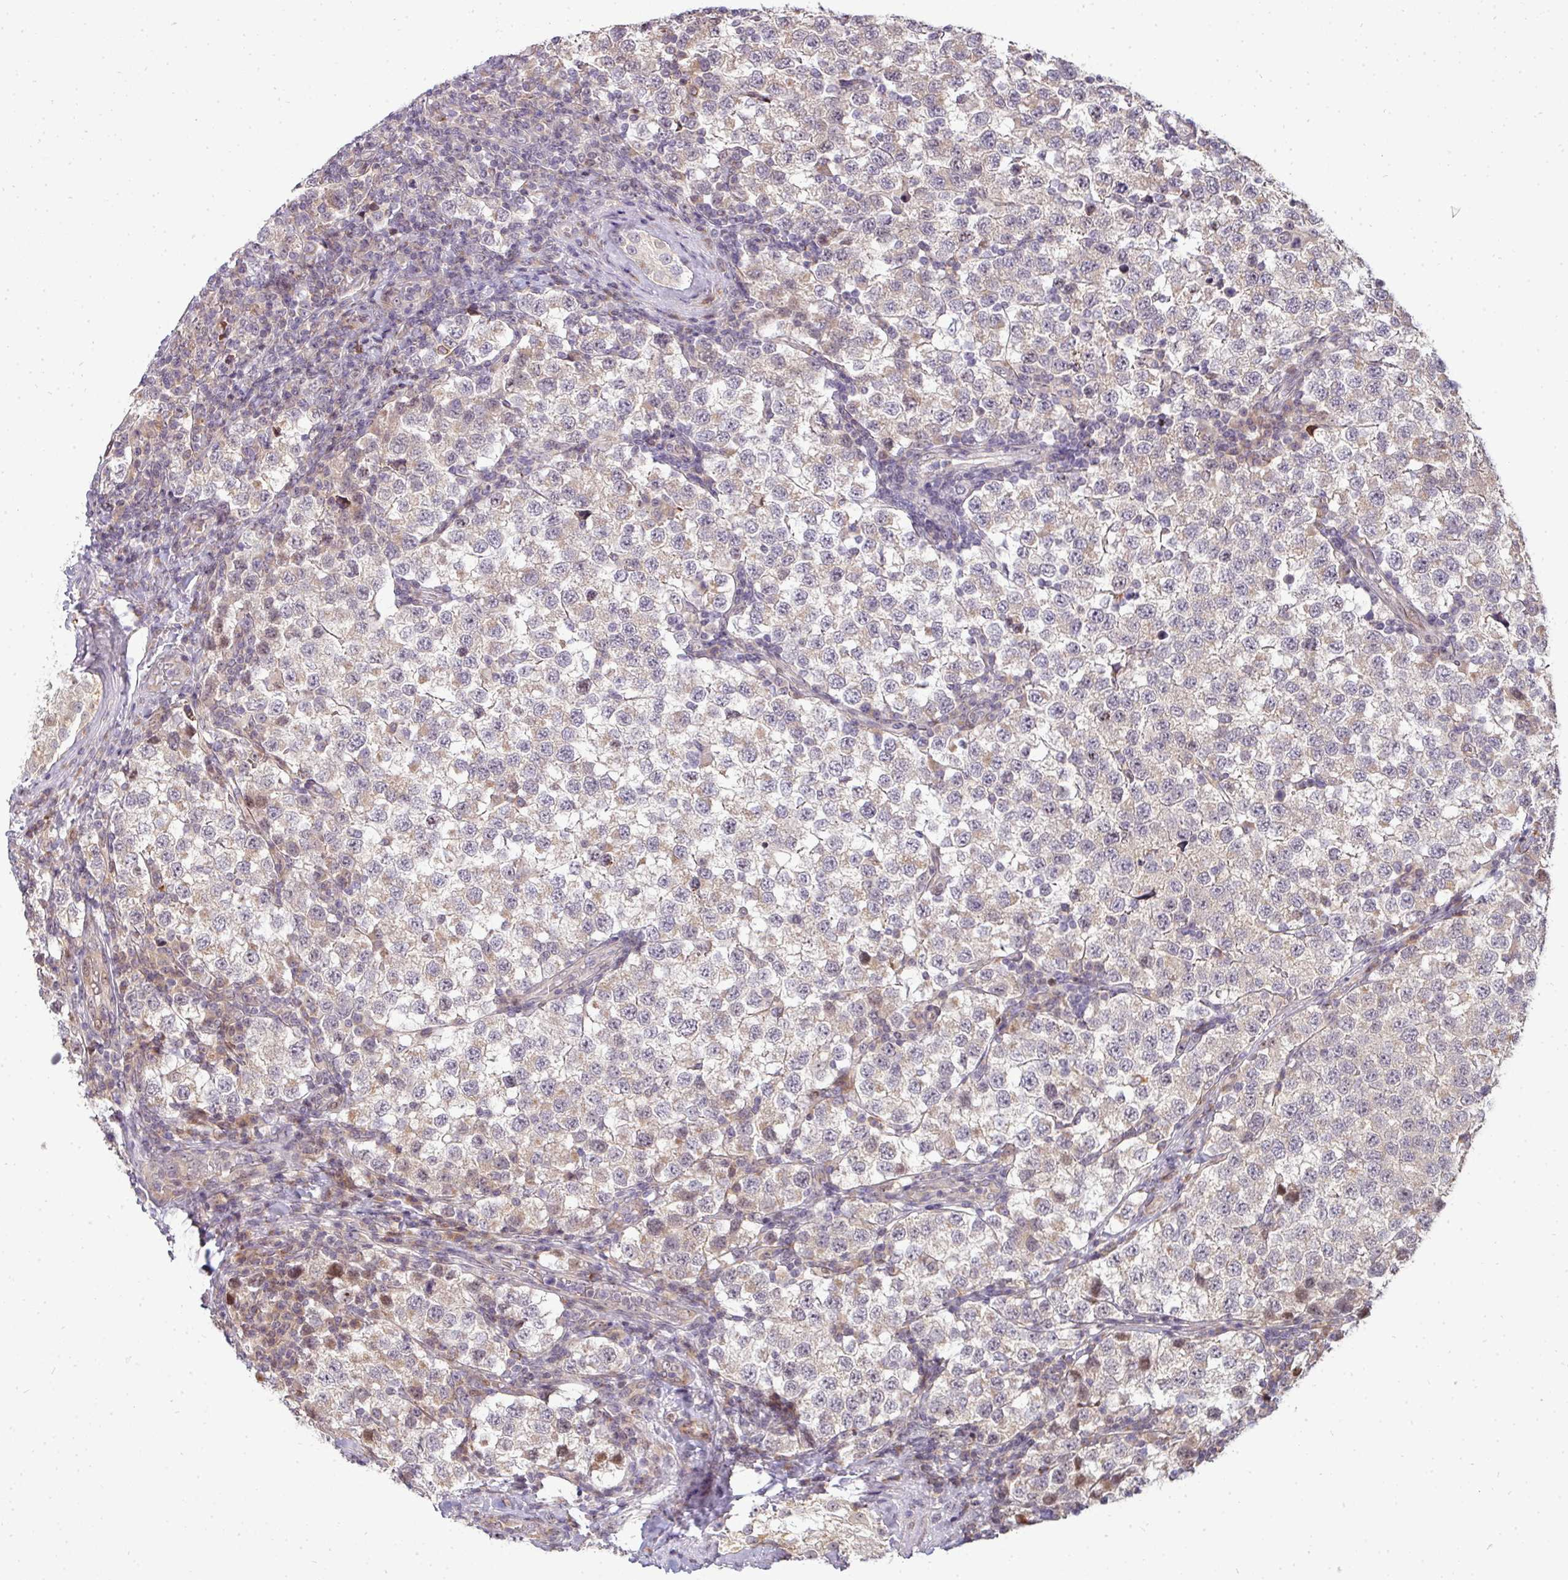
{"staining": {"intensity": "weak", "quantity": "<25%", "location": "cytoplasmic/membranous"}, "tissue": "testis cancer", "cell_type": "Tumor cells", "image_type": "cancer", "snomed": [{"axis": "morphology", "description": "Seminoma, NOS"}, {"axis": "topography", "description": "Testis"}], "caption": "Testis cancer (seminoma) was stained to show a protein in brown. There is no significant positivity in tumor cells. Brightfield microscopy of immunohistochemistry (IHC) stained with DAB (brown) and hematoxylin (blue), captured at high magnification.", "gene": "PATZ1", "patient": {"sex": "male", "age": 34}}